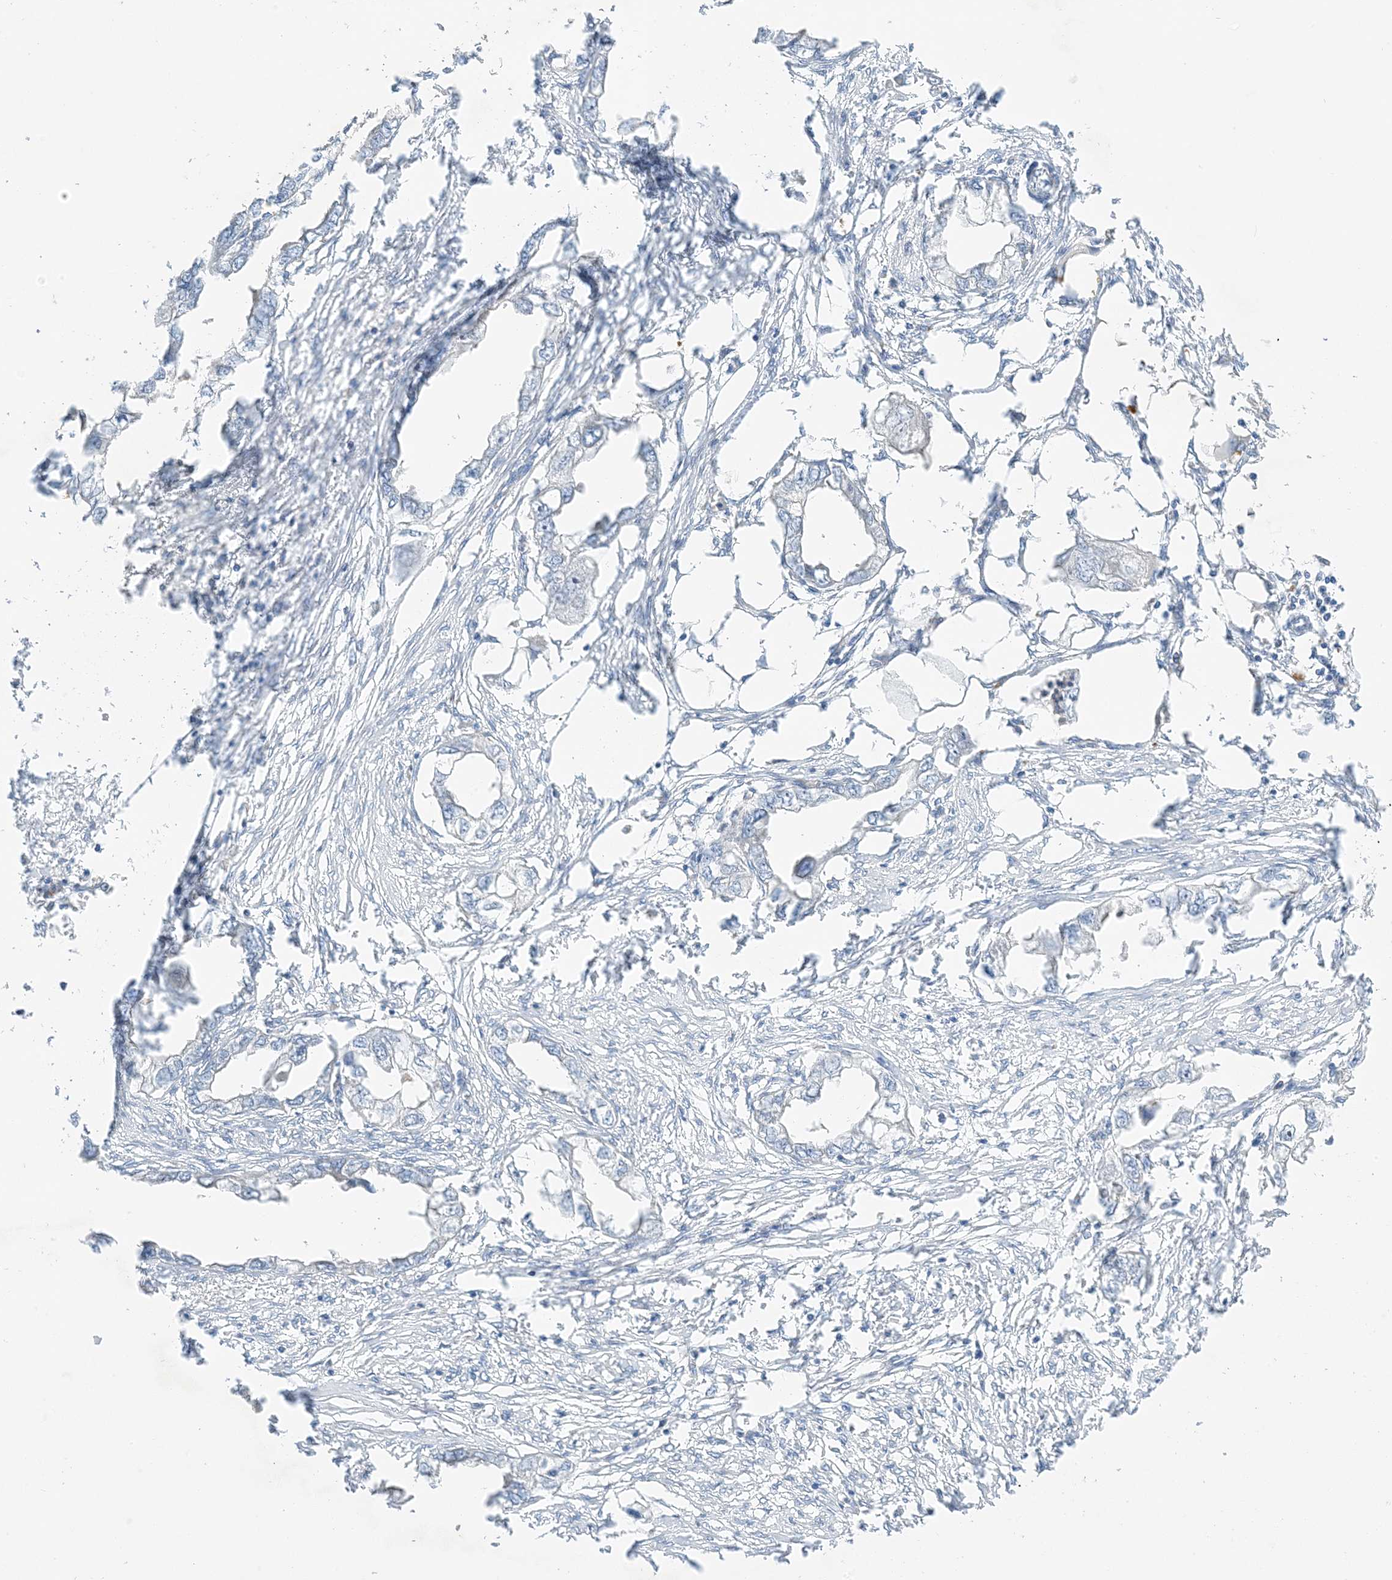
{"staining": {"intensity": "negative", "quantity": "none", "location": "none"}, "tissue": "endometrial cancer", "cell_type": "Tumor cells", "image_type": "cancer", "snomed": [{"axis": "morphology", "description": "Adenocarcinoma, NOS"}, {"axis": "morphology", "description": "Adenocarcinoma, metastatic, NOS"}, {"axis": "topography", "description": "Adipose tissue"}, {"axis": "topography", "description": "Endometrium"}], "caption": "High power microscopy photomicrograph of an immunohistochemistry (IHC) photomicrograph of adenocarcinoma (endometrial), revealing no significant staining in tumor cells.", "gene": "KIFBP", "patient": {"sex": "female", "age": 67}}